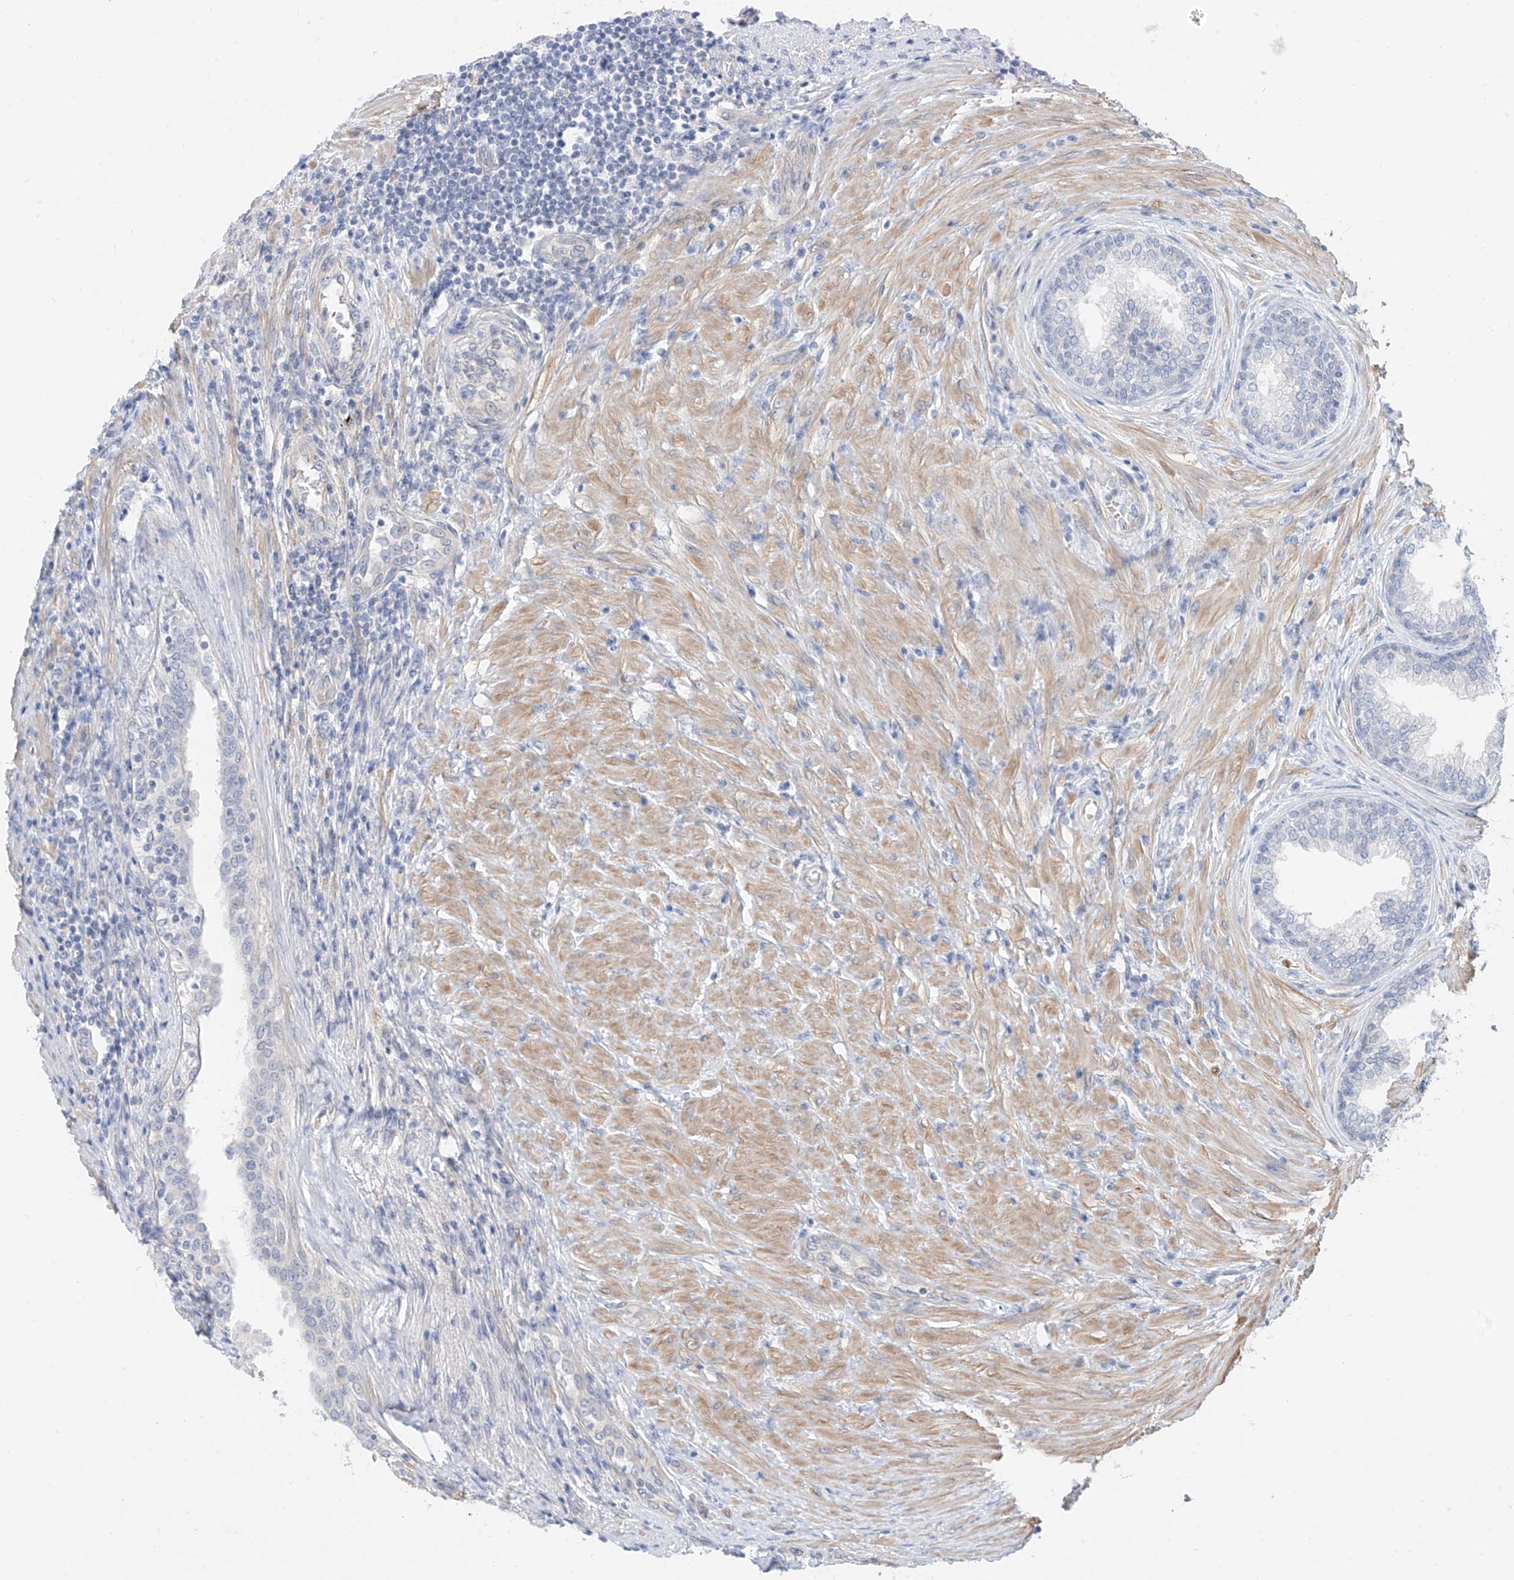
{"staining": {"intensity": "negative", "quantity": "none", "location": "none"}, "tissue": "prostate", "cell_type": "Glandular cells", "image_type": "normal", "snomed": [{"axis": "morphology", "description": "Normal tissue, NOS"}, {"axis": "topography", "description": "Prostate"}], "caption": "DAB immunohistochemical staining of normal human prostate shows no significant positivity in glandular cells. (DAB immunohistochemistry with hematoxylin counter stain).", "gene": "ABLIM2", "patient": {"sex": "male", "age": 76}}